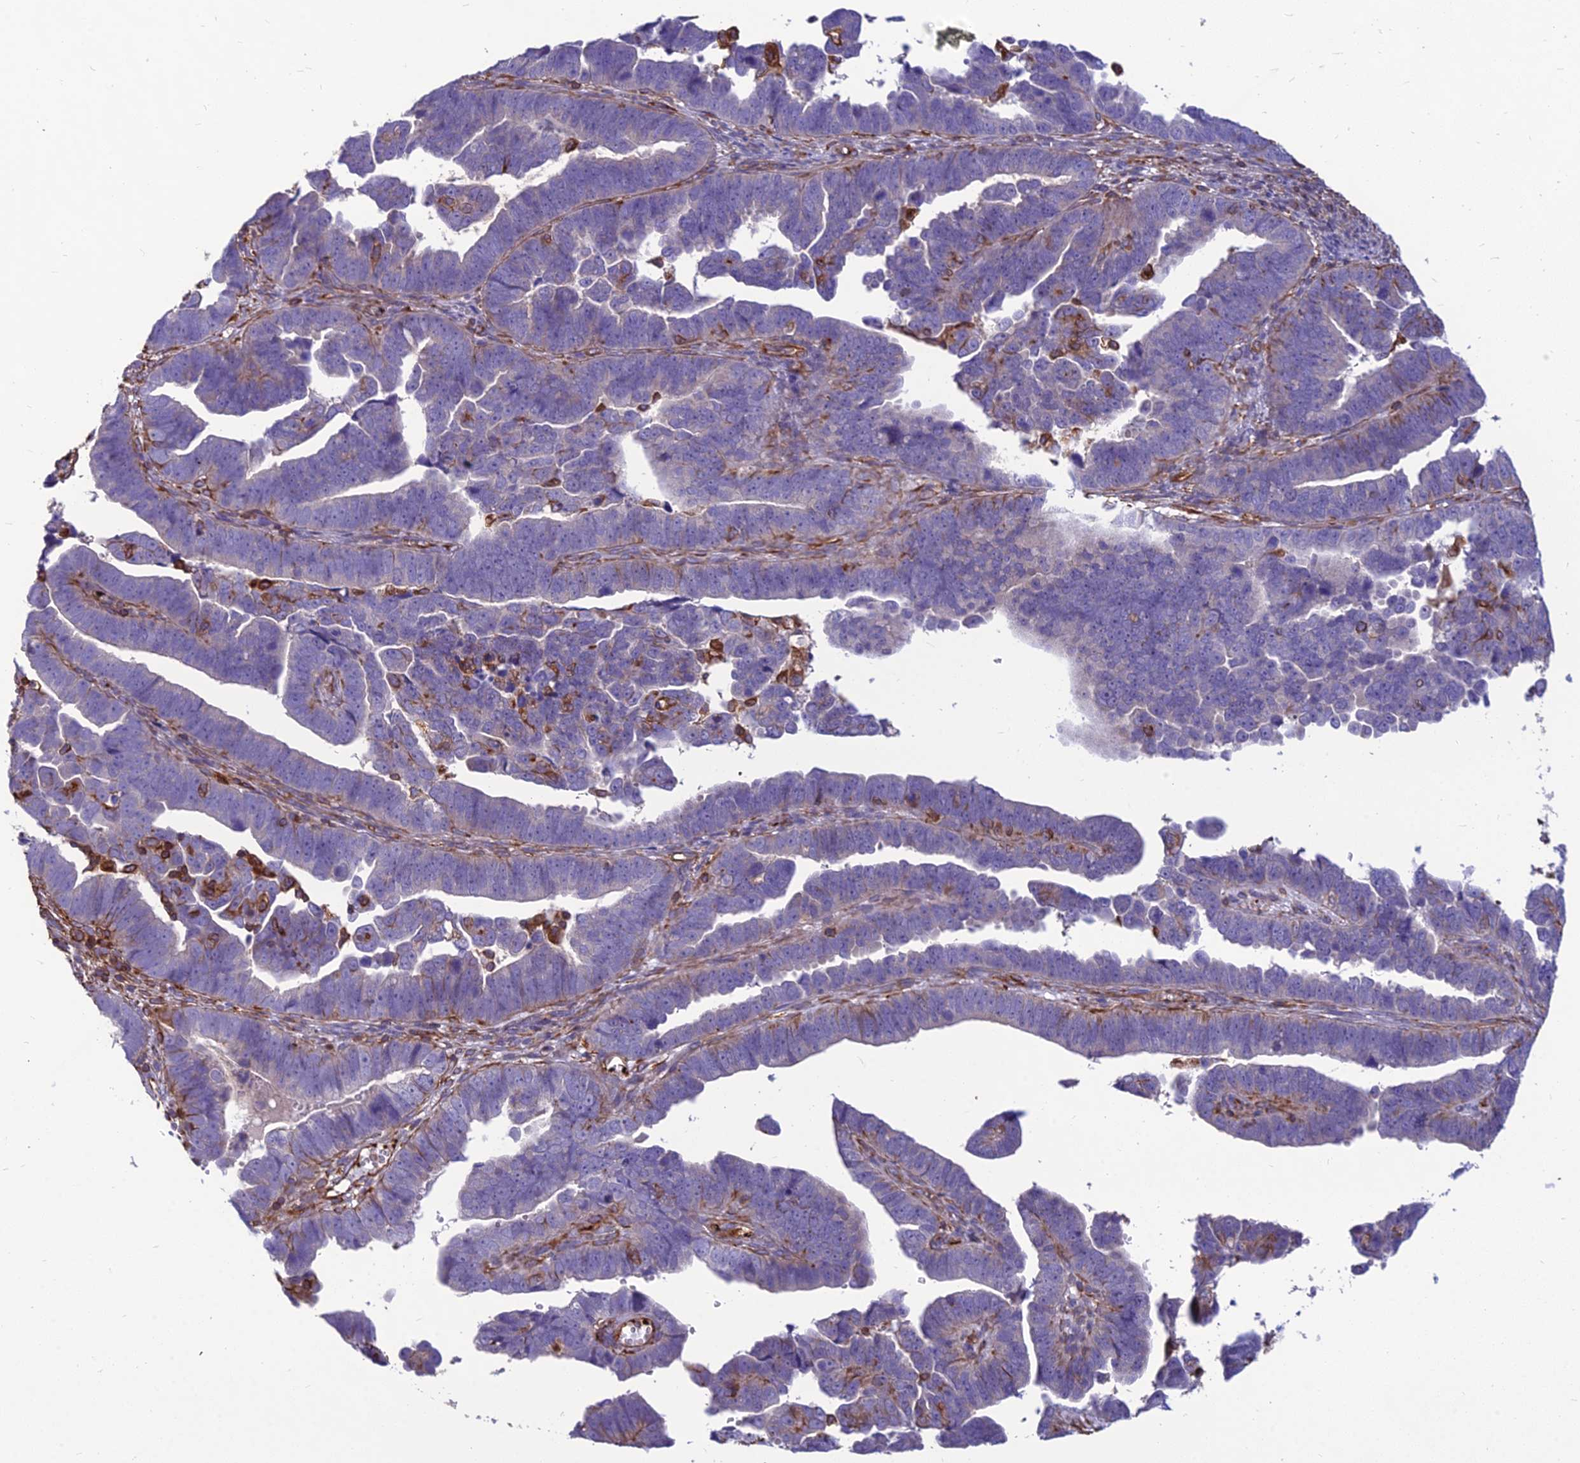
{"staining": {"intensity": "negative", "quantity": "none", "location": "none"}, "tissue": "endometrial cancer", "cell_type": "Tumor cells", "image_type": "cancer", "snomed": [{"axis": "morphology", "description": "Adenocarcinoma, NOS"}, {"axis": "topography", "description": "Endometrium"}], "caption": "A photomicrograph of human adenocarcinoma (endometrial) is negative for staining in tumor cells.", "gene": "PSMD11", "patient": {"sex": "female", "age": 75}}